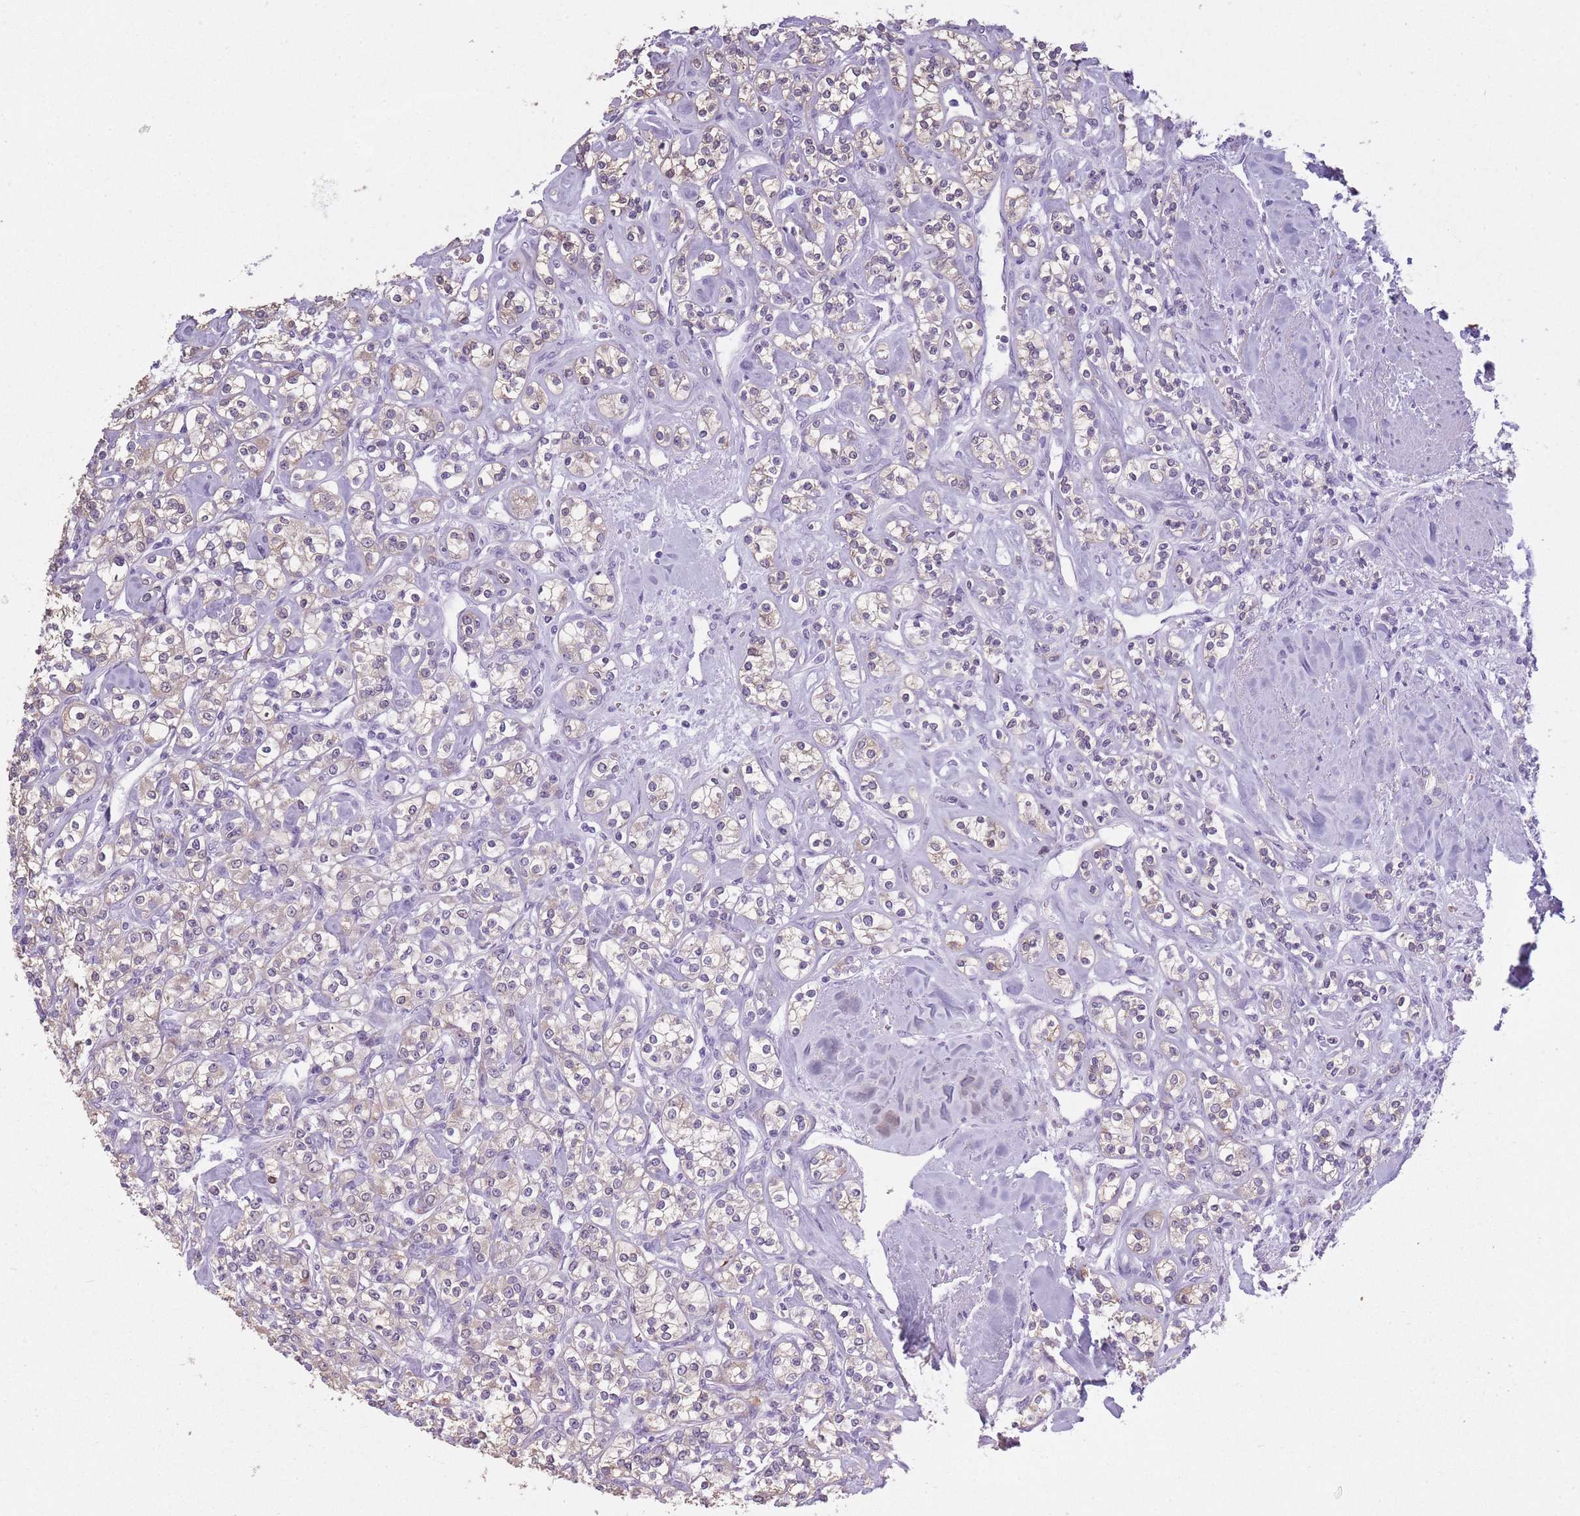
{"staining": {"intensity": "weak", "quantity": "<25%", "location": "cytoplasmic/membranous"}, "tissue": "renal cancer", "cell_type": "Tumor cells", "image_type": "cancer", "snomed": [{"axis": "morphology", "description": "Adenocarcinoma, NOS"}, {"axis": "topography", "description": "Kidney"}], "caption": "The image shows no significant positivity in tumor cells of renal adenocarcinoma.", "gene": "OR7C1", "patient": {"sex": "male", "age": 77}}